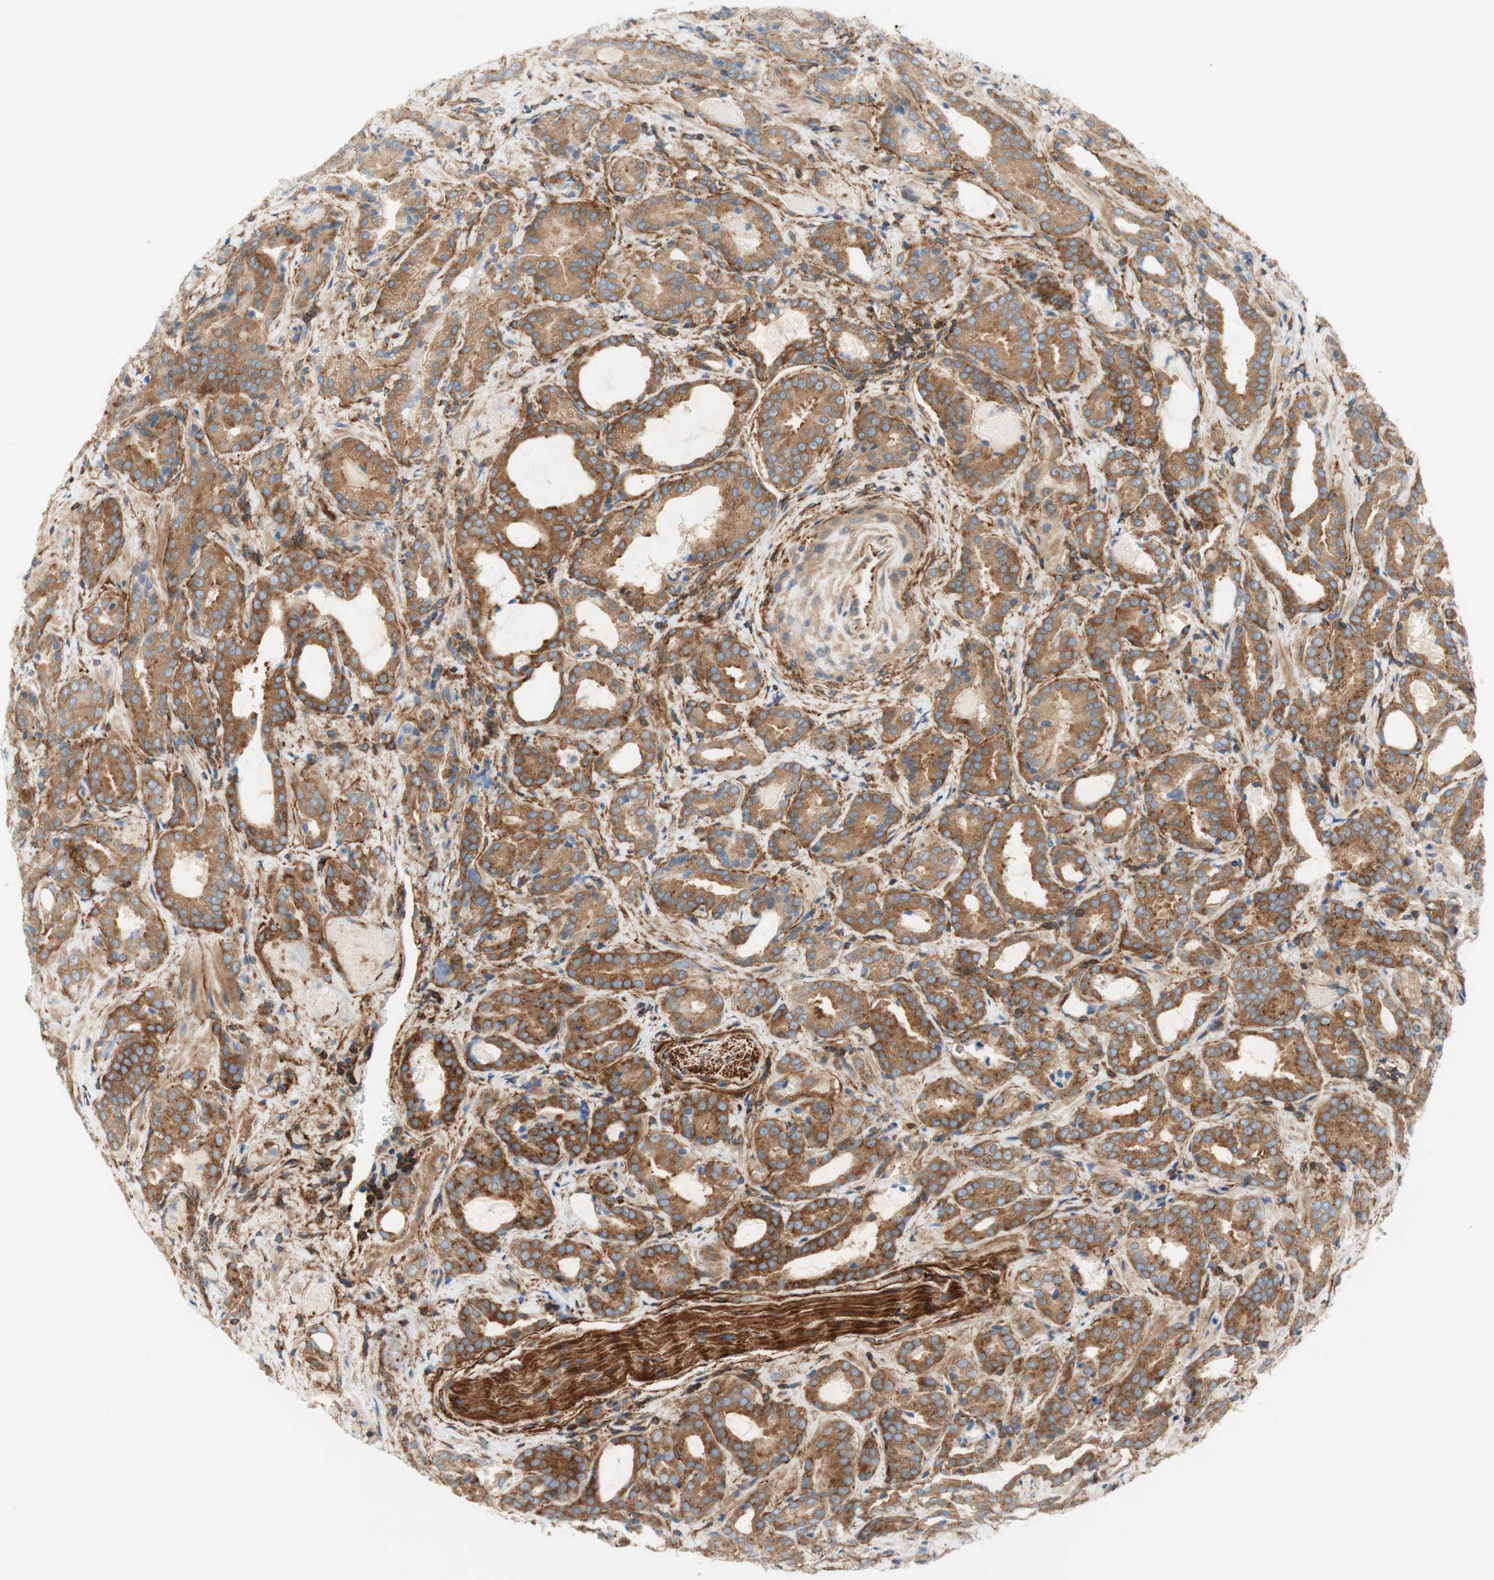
{"staining": {"intensity": "moderate", "quantity": ">75%", "location": "cytoplasmic/membranous"}, "tissue": "prostate cancer", "cell_type": "Tumor cells", "image_type": "cancer", "snomed": [{"axis": "morphology", "description": "Adenocarcinoma, Low grade"}, {"axis": "topography", "description": "Prostate"}], "caption": "Immunohistochemical staining of human adenocarcinoma (low-grade) (prostate) shows moderate cytoplasmic/membranous protein staining in about >75% of tumor cells.", "gene": "VPS26A", "patient": {"sex": "male", "age": 60}}